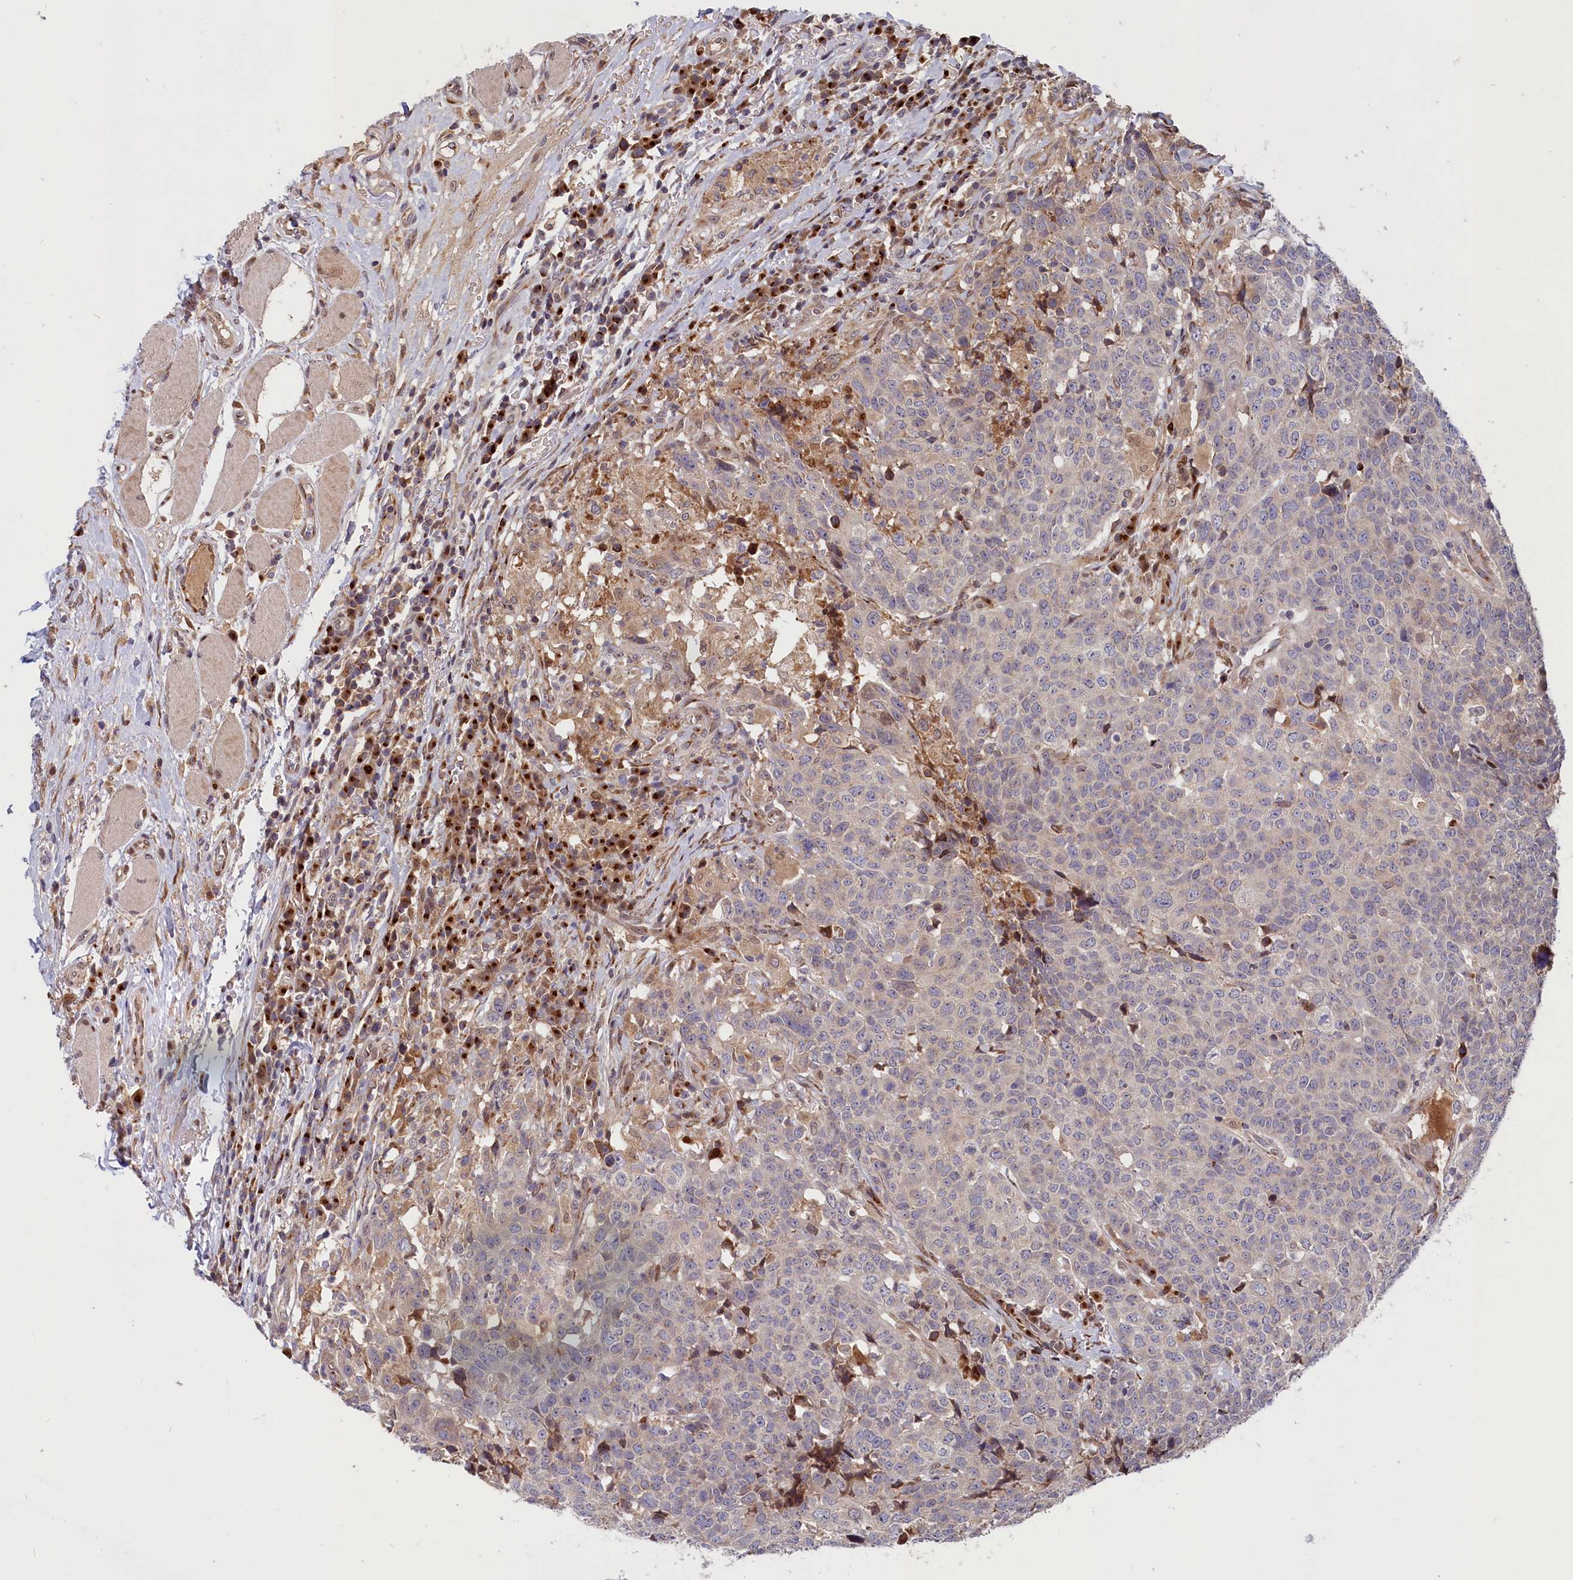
{"staining": {"intensity": "negative", "quantity": "none", "location": "none"}, "tissue": "head and neck cancer", "cell_type": "Tumor cells", "image_type": "cancer", "snomed": [{"axis": "morphology", "description": "Squamous cell carcinoma, NOS"}, {"axis": "topography", "description": "Head-Neck"}], "caption": "IHC of head and neck cancer (squamous cell carcinoma) shows no staining in tumor cells. (DAB (3,3'-diaminobenzidine) IHC with hematoxylin counter stain).", "gene": "CHST12", "patient": {"sex": "male", "age": 66}}